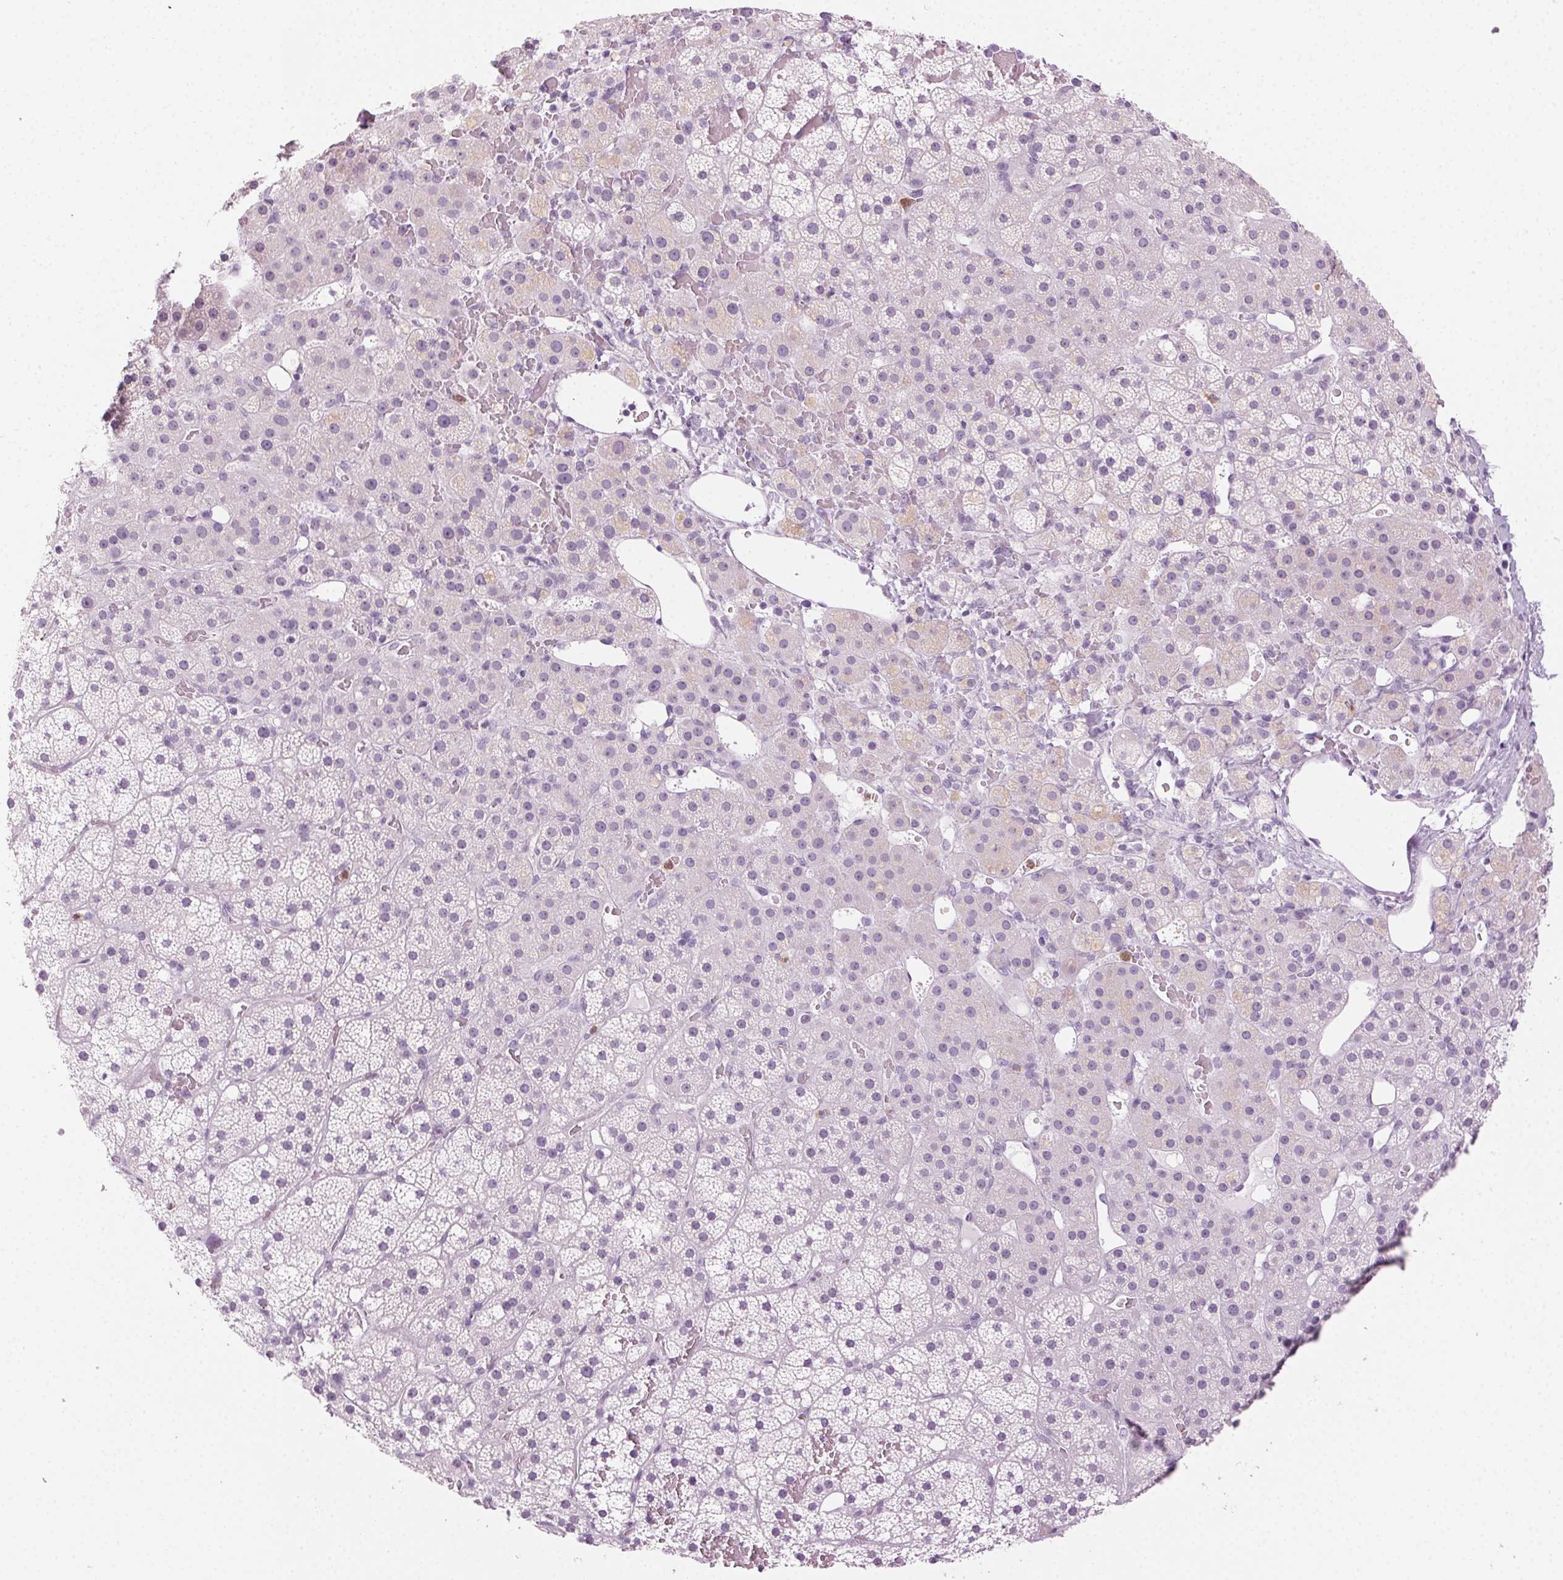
{"staining": {"intensity": "negative", "quantity": "none", "location": "none"}, "tissue": "adrenal gland", "cell_type": "Glandular cells", "image_type": "normal", "snomed": [{"axis": "morphology", "description": "Normal tissue, NOS"}, {"axis": "topography", "description": "Adrenal gland"}], "caption": "Immunohistochemical staining of benign adrenal gland shows no significant positivity in glandular cells. (Brightfield microscopy of DAB (3,3'-diaminobenzidine) immunohistochemistry (IHC) at high magnification).", "gene": "MPO", "patient": {"sex": "male", "age": 53}}